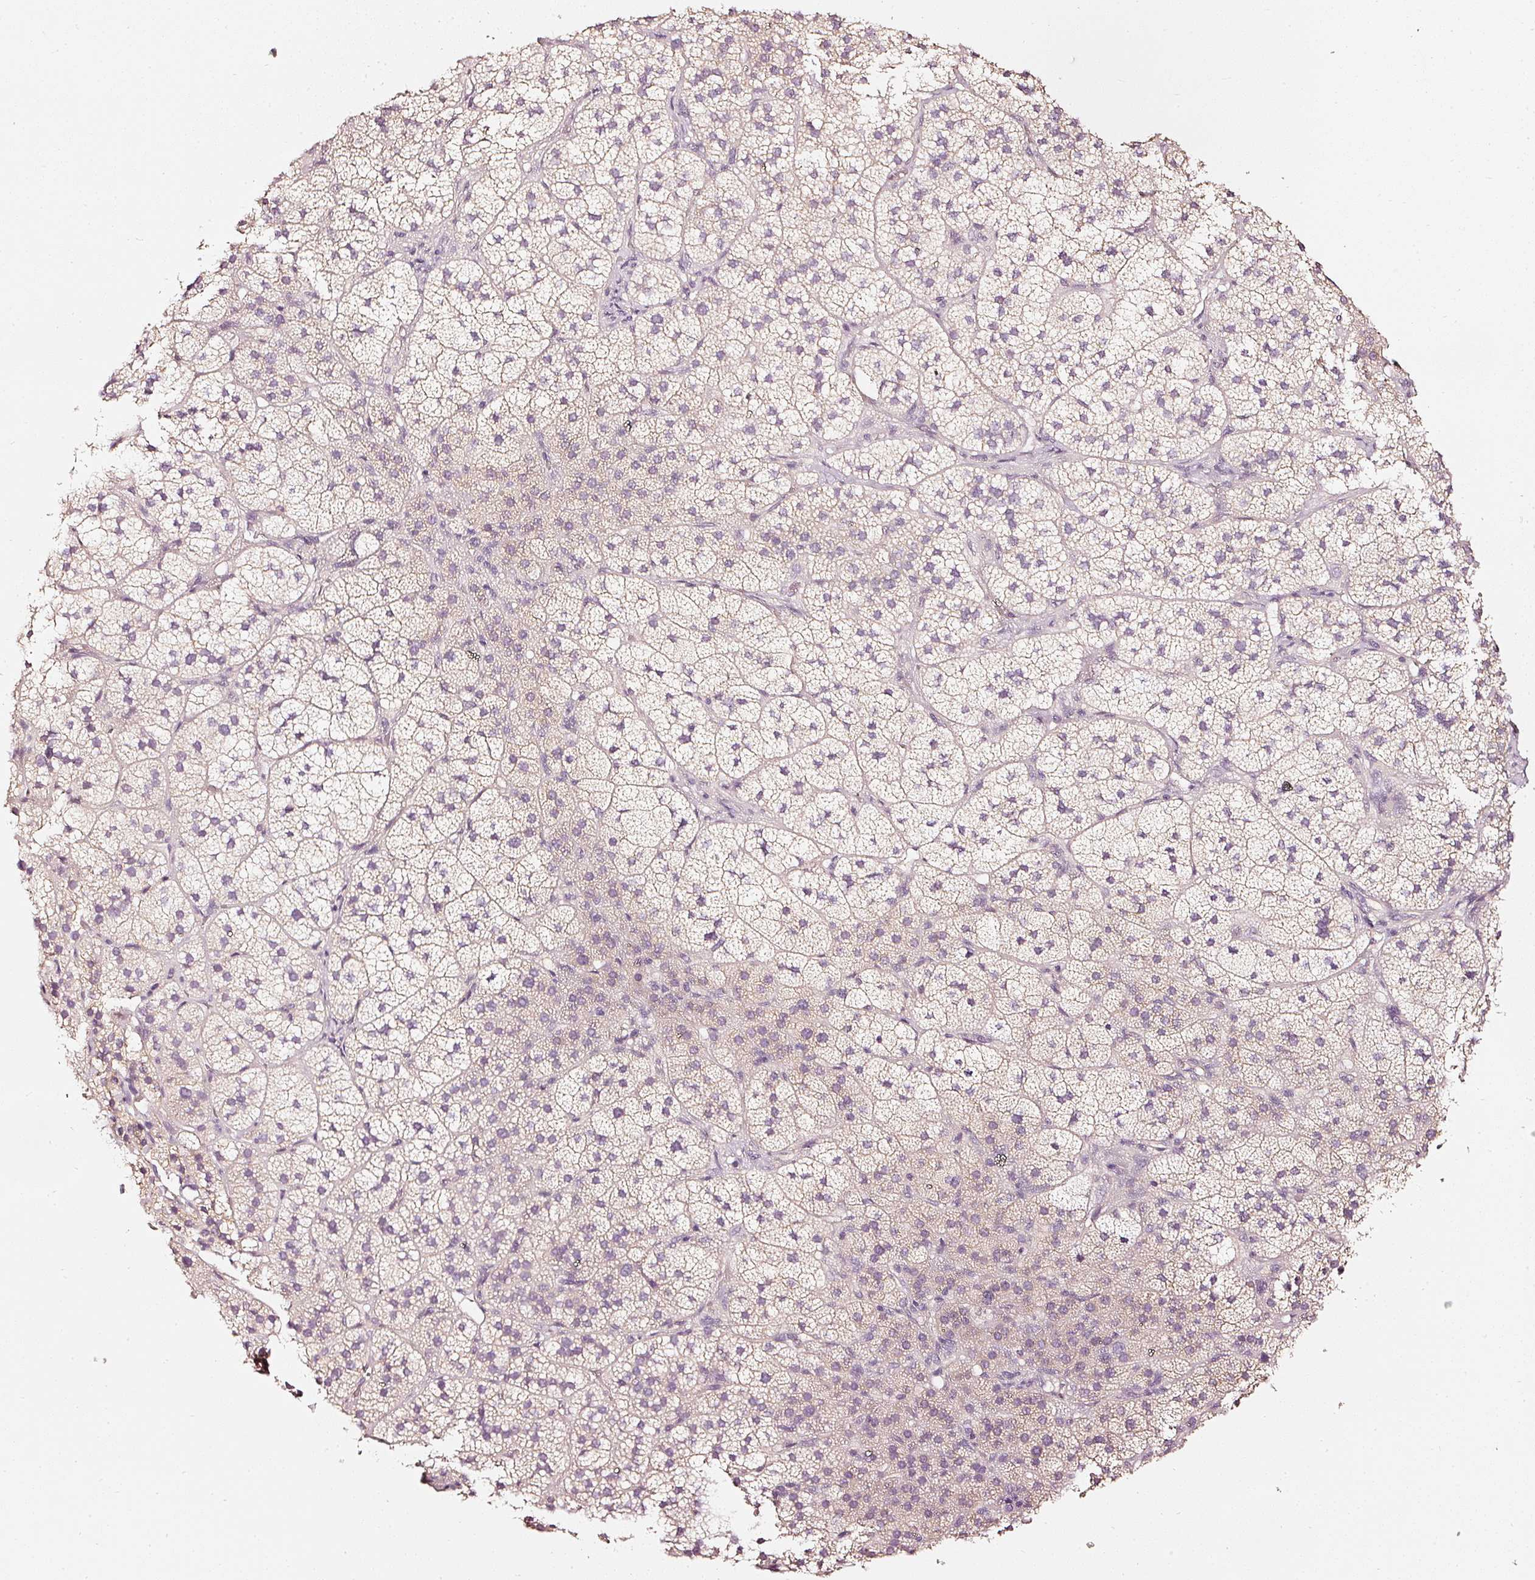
{"staining": {"intensity": "weak", "quantity": "<25%", "location": "cytoplasmic/membranous"}, "tissue": "adrenal gland", "cell_type": "Glandular cells", "image_type": "normal", "snomed": [{"axis": "morphology", "description": "Normal tissue, NOS"}, {"axis": "topography", "description": "Adrenal gland"}], "caption": "High power microscopy micrograph of an immunohistochemistry micrograph of normal adrenal gland, revealing no significant staining in glandular cells.", "gene": "CNP", "patient": {"sex": "female", "age": 58}}